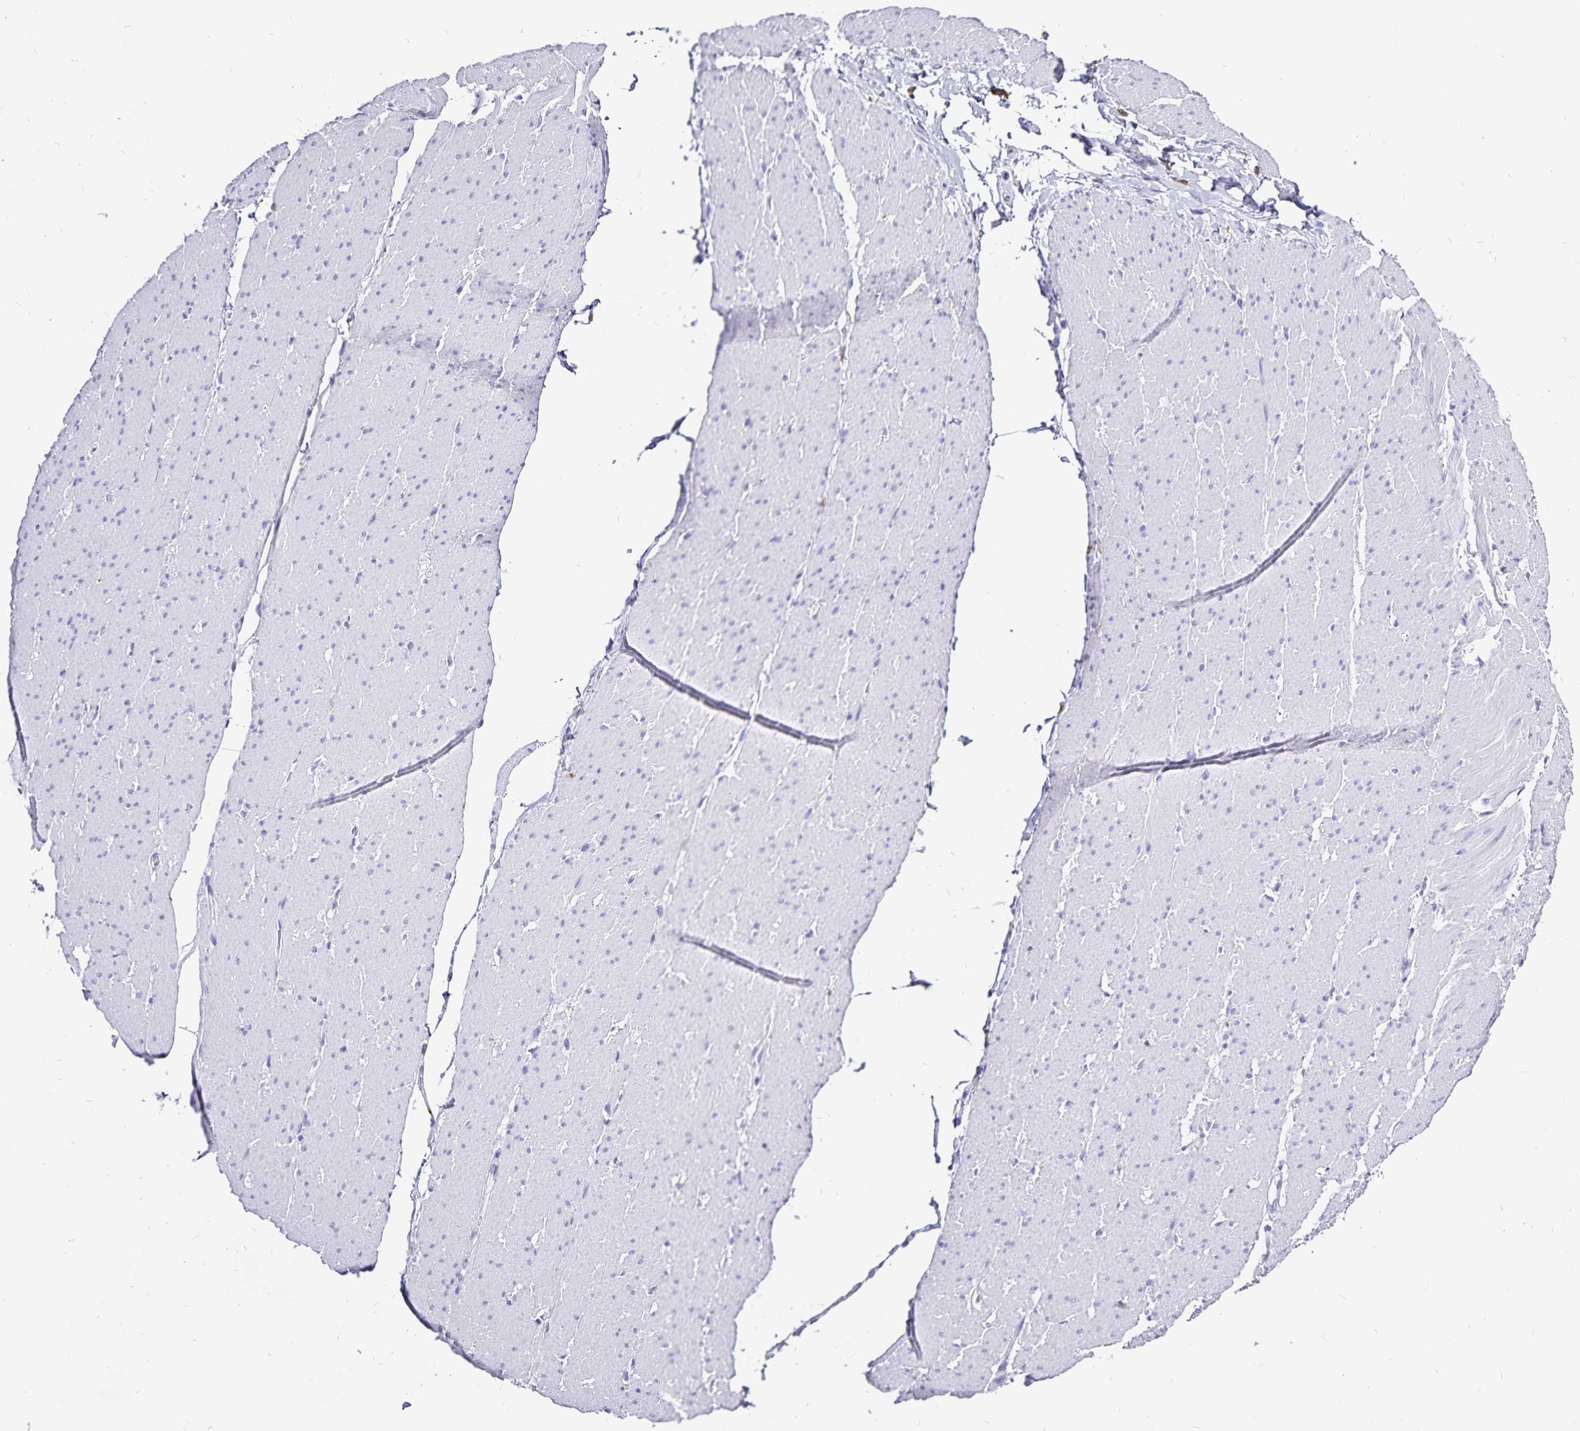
{"staining": {"intensity": "negative", "quantity": "none", "location": "none"}, "tissue": "smooth muscle", "cell_type": "Smooth muscle cells", "image_type": "normal", "snomed": [{"axis": "morphology", "description": "Normal tissue, NOS"}, {"axis": "topography", "description": "Smooth muscle"}, {"axis": "topography", "description": "Rectum"}], "caption": "DAB (3,3'-diaminobenzidine) immunohistochemical staining of benign smooth muscle reveals no significant expression in smooth muscle cells. (DAB immunohistochemistry visualized using brightfield microscopy, high magnification).", "gene": "PLAC1", "patient": {"sex": "male", "age": 53}}